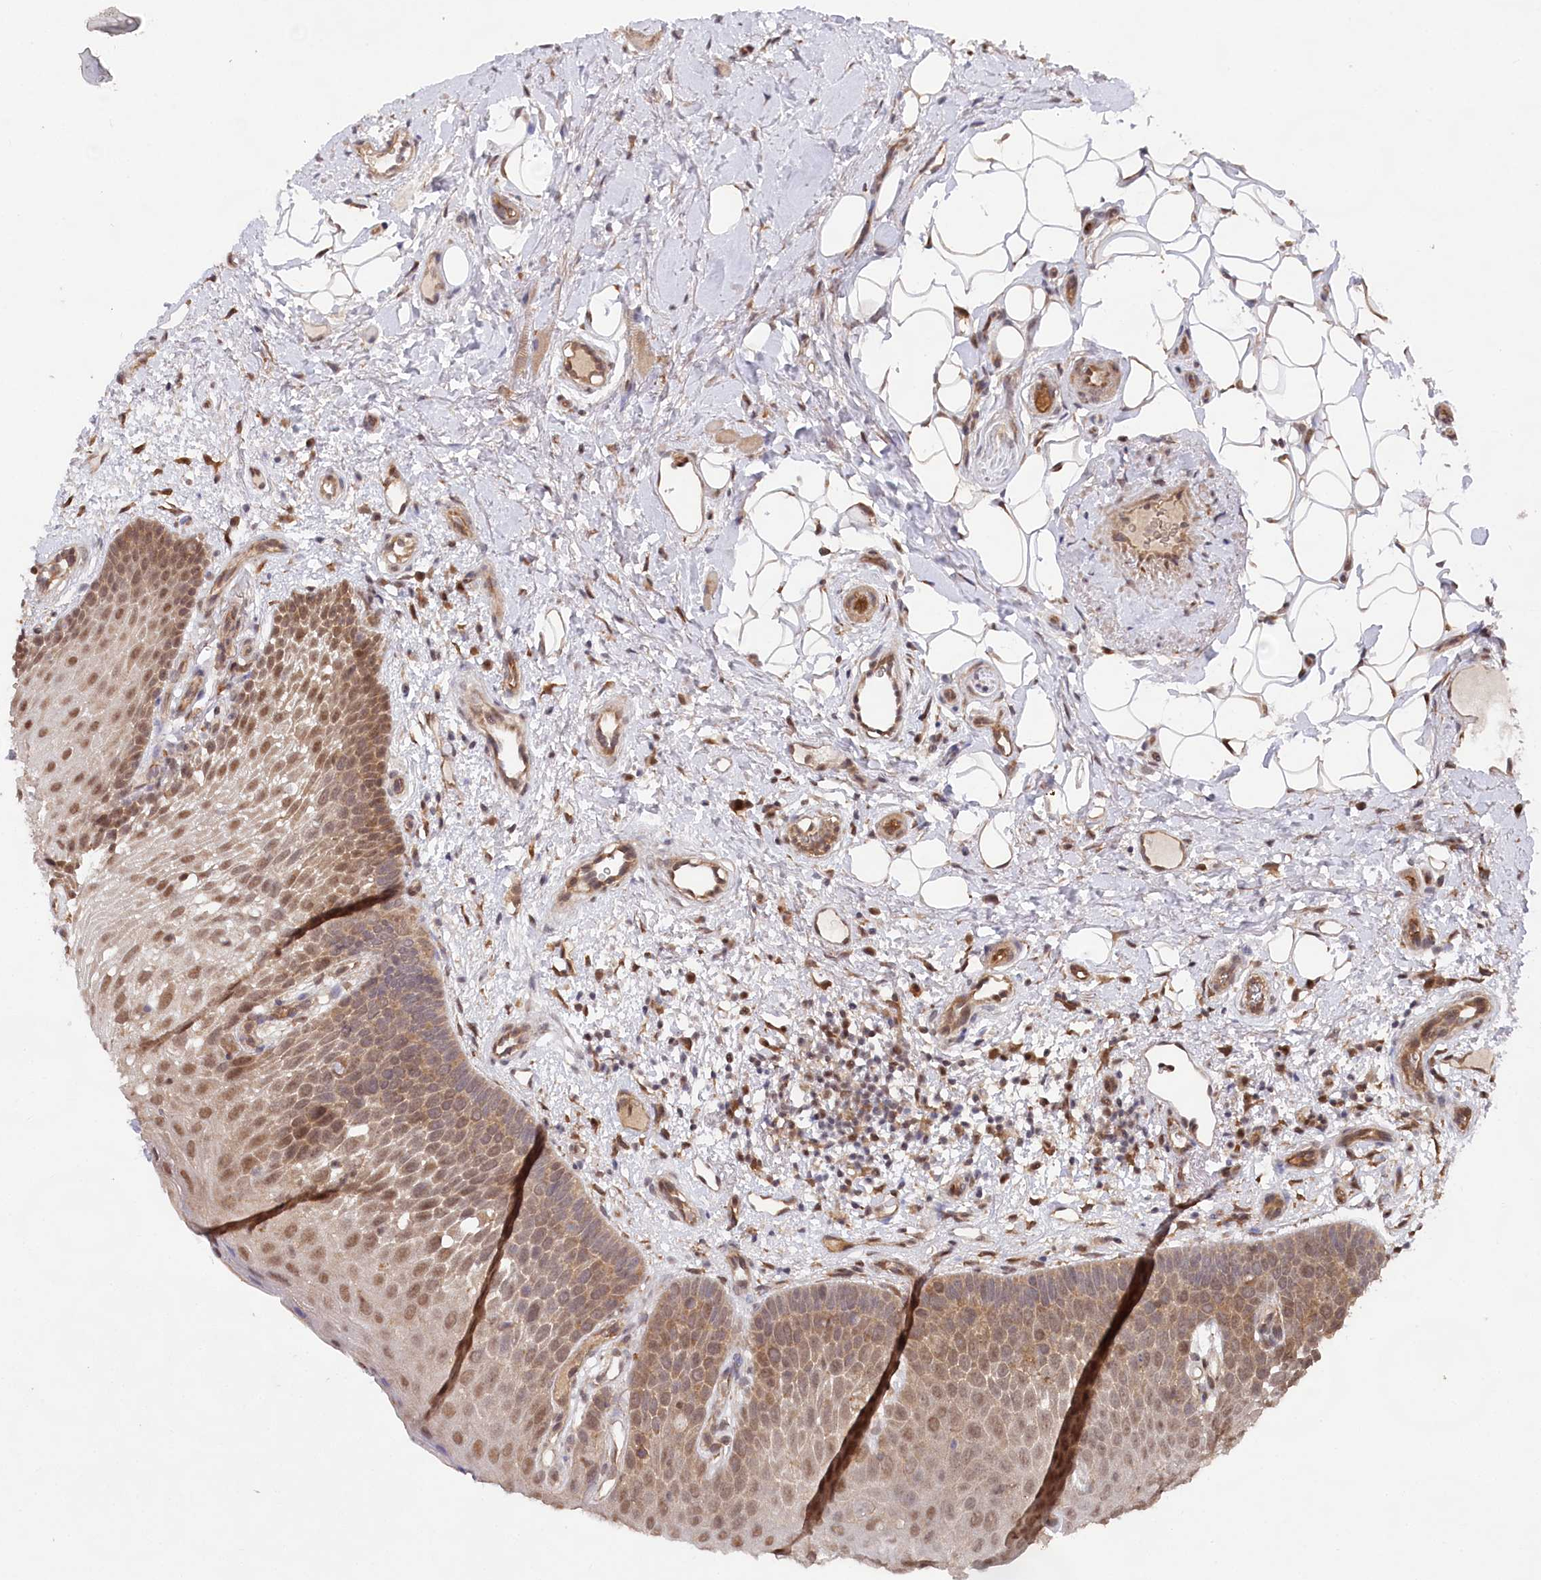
{"staining": {"intensity": "moderate", "quantity": ">75%", "location": "cytoplasmic/membranous,nuclear"}, "tissue": "oral mucosa", "cell_type": "Squamous epithelial cells", "image_type": "normal", "snomed": [{"axis": "morphology", "description": "No evidence of malignacy"}, {"axis": "topography", "description": "Oral tissue"}, {"axis": "topography", "description": "Head-Neck"}], "caption": "Oral mucosa stained with a brown dye displays moderate cytoplasmic/membranous,nuclear positive expression in approximately >75% of squamous epithelial cells.", "gene": "PSMA1", "patient": {"sex": "male", "age": 68}}